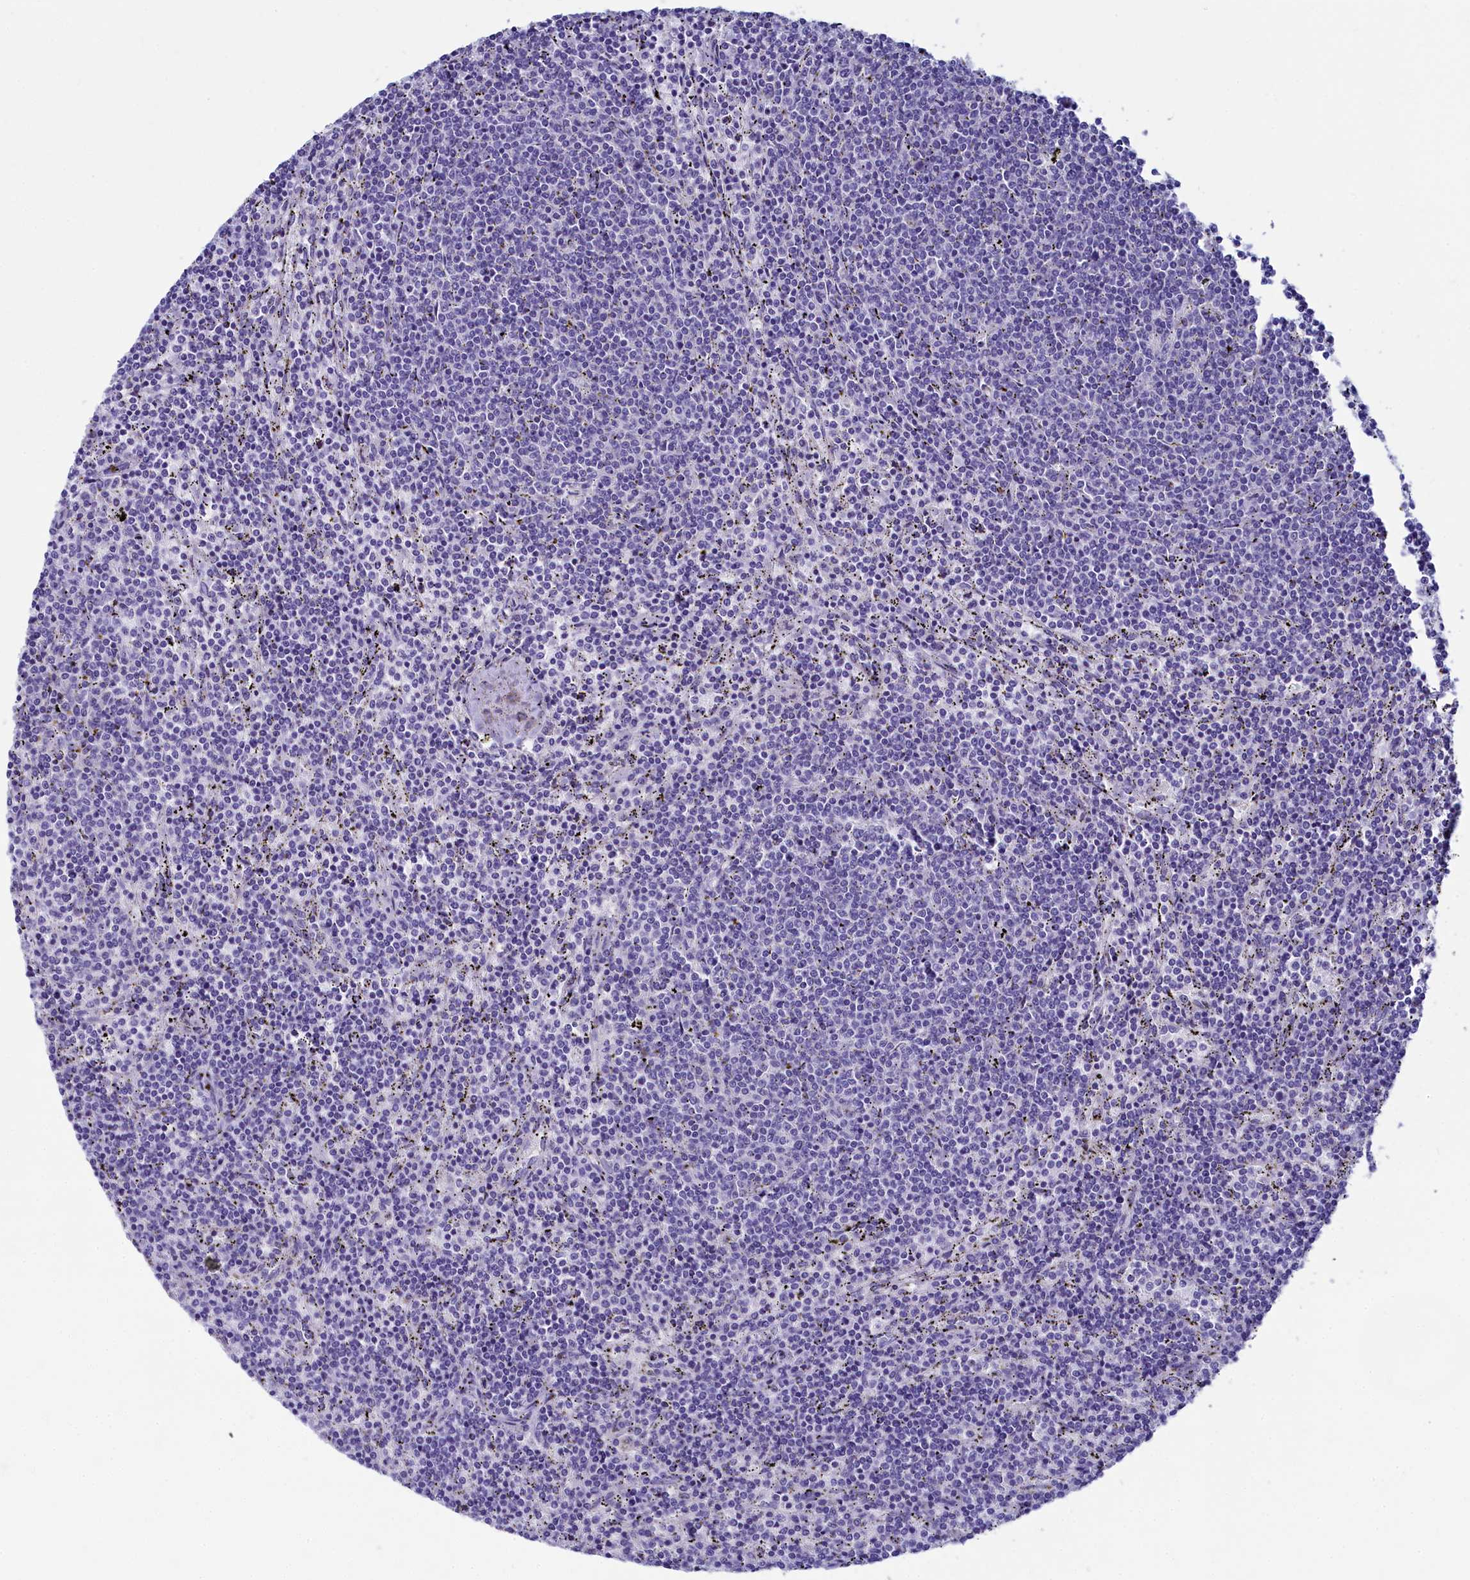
{"staining": {"intensity": "negative", "quantity": "none", "location": "none"}, "tissue": "lymphoma", "cell_type": "Tumor cells", "image_type": "cancer", "snomed": [{"axis": "morphology", "description": "Malignant lymphoma, non-Hodgkin's type, Low grade"}, {"axis": "topography", "description": "Spleen"}], "caption": "The image exhibits no significant positivity in tumor cells of malignant lymphoma, non-Hodgkin's type (low-grade).", "gene": "SKA3", "patient": {"sex": "female", "age": 50}}